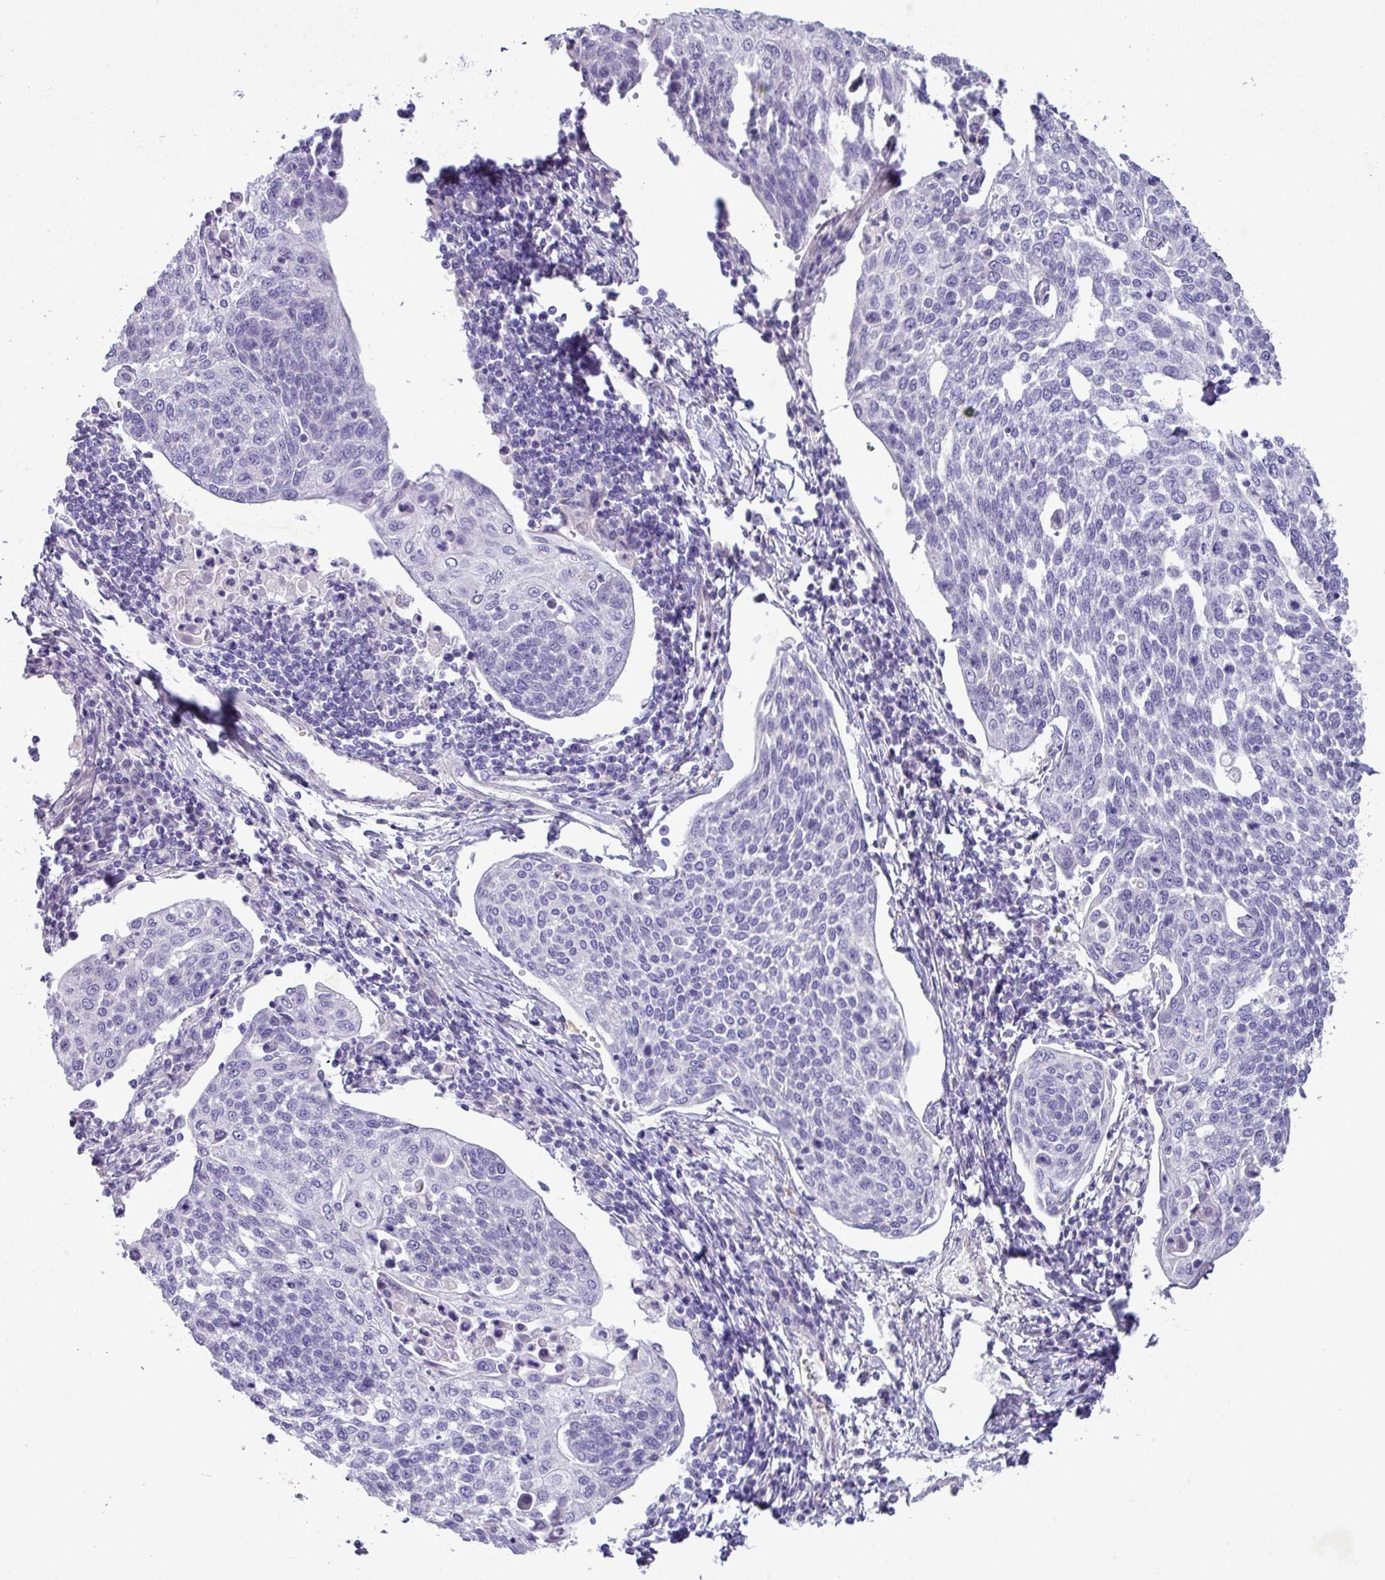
{"staining": {"intensity": "negative", "quantity": "none", "location": "none"}, "tissue": "cervical cancer", "cell_type": "Tumor cells", "image_type": "cancer", "snomed": [{"axis": "morphology", "description": "Squamous cell carcinoma, NOS"}, {"axis": "topography", "description": "Cervix"}], "caption": "This is a image of IHC staining of cervical cancer (squamous cell carcinoma), which shows no expression in tumor cells. Brightfield microscopy of immunohistochemistry (IHC) stained with DAB (brown) and hematoxylin (blue), captured at high magnification.", "gene": "KIRREL3", "patient": {"sex": "female", "age": 34}}